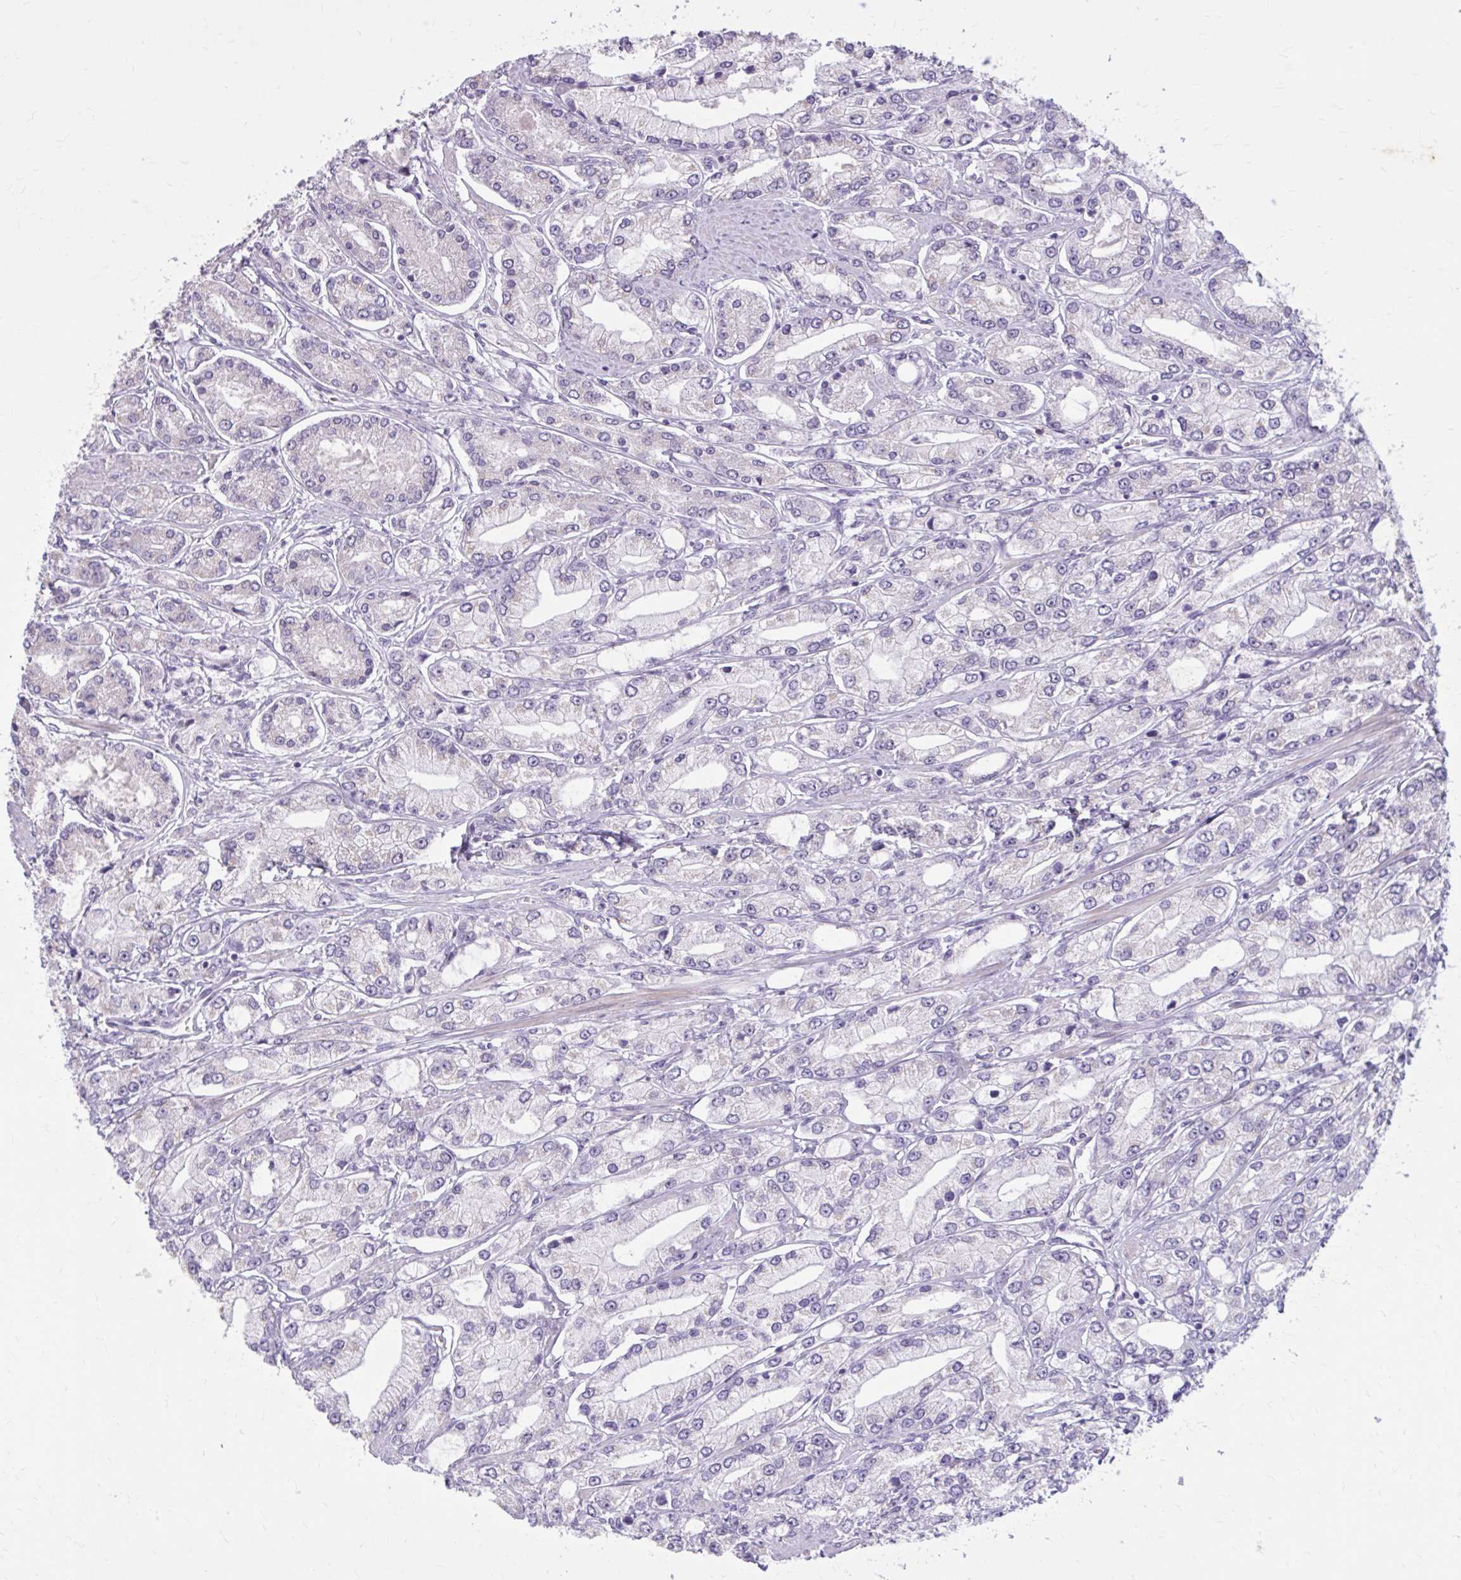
{"staining": {"intensity": "negative", "quantity": "none", "location": "none"}, "tissue": "prostate cancer", "cell_type": "Tumor cells", "image_type": "cancer", "snomed": [{"axis": "morphology", "description": "Adenocarcinoma, High grade"}, {"axis": "topography", "description": "Prostate"}], "caption": "Prostate high-grade adenocarcinoma was stained to show a protein in brown. There is no significant expression in tumor cells.", "gene": "OR4B1", "patient": {"sex": "male", "age": 66}}